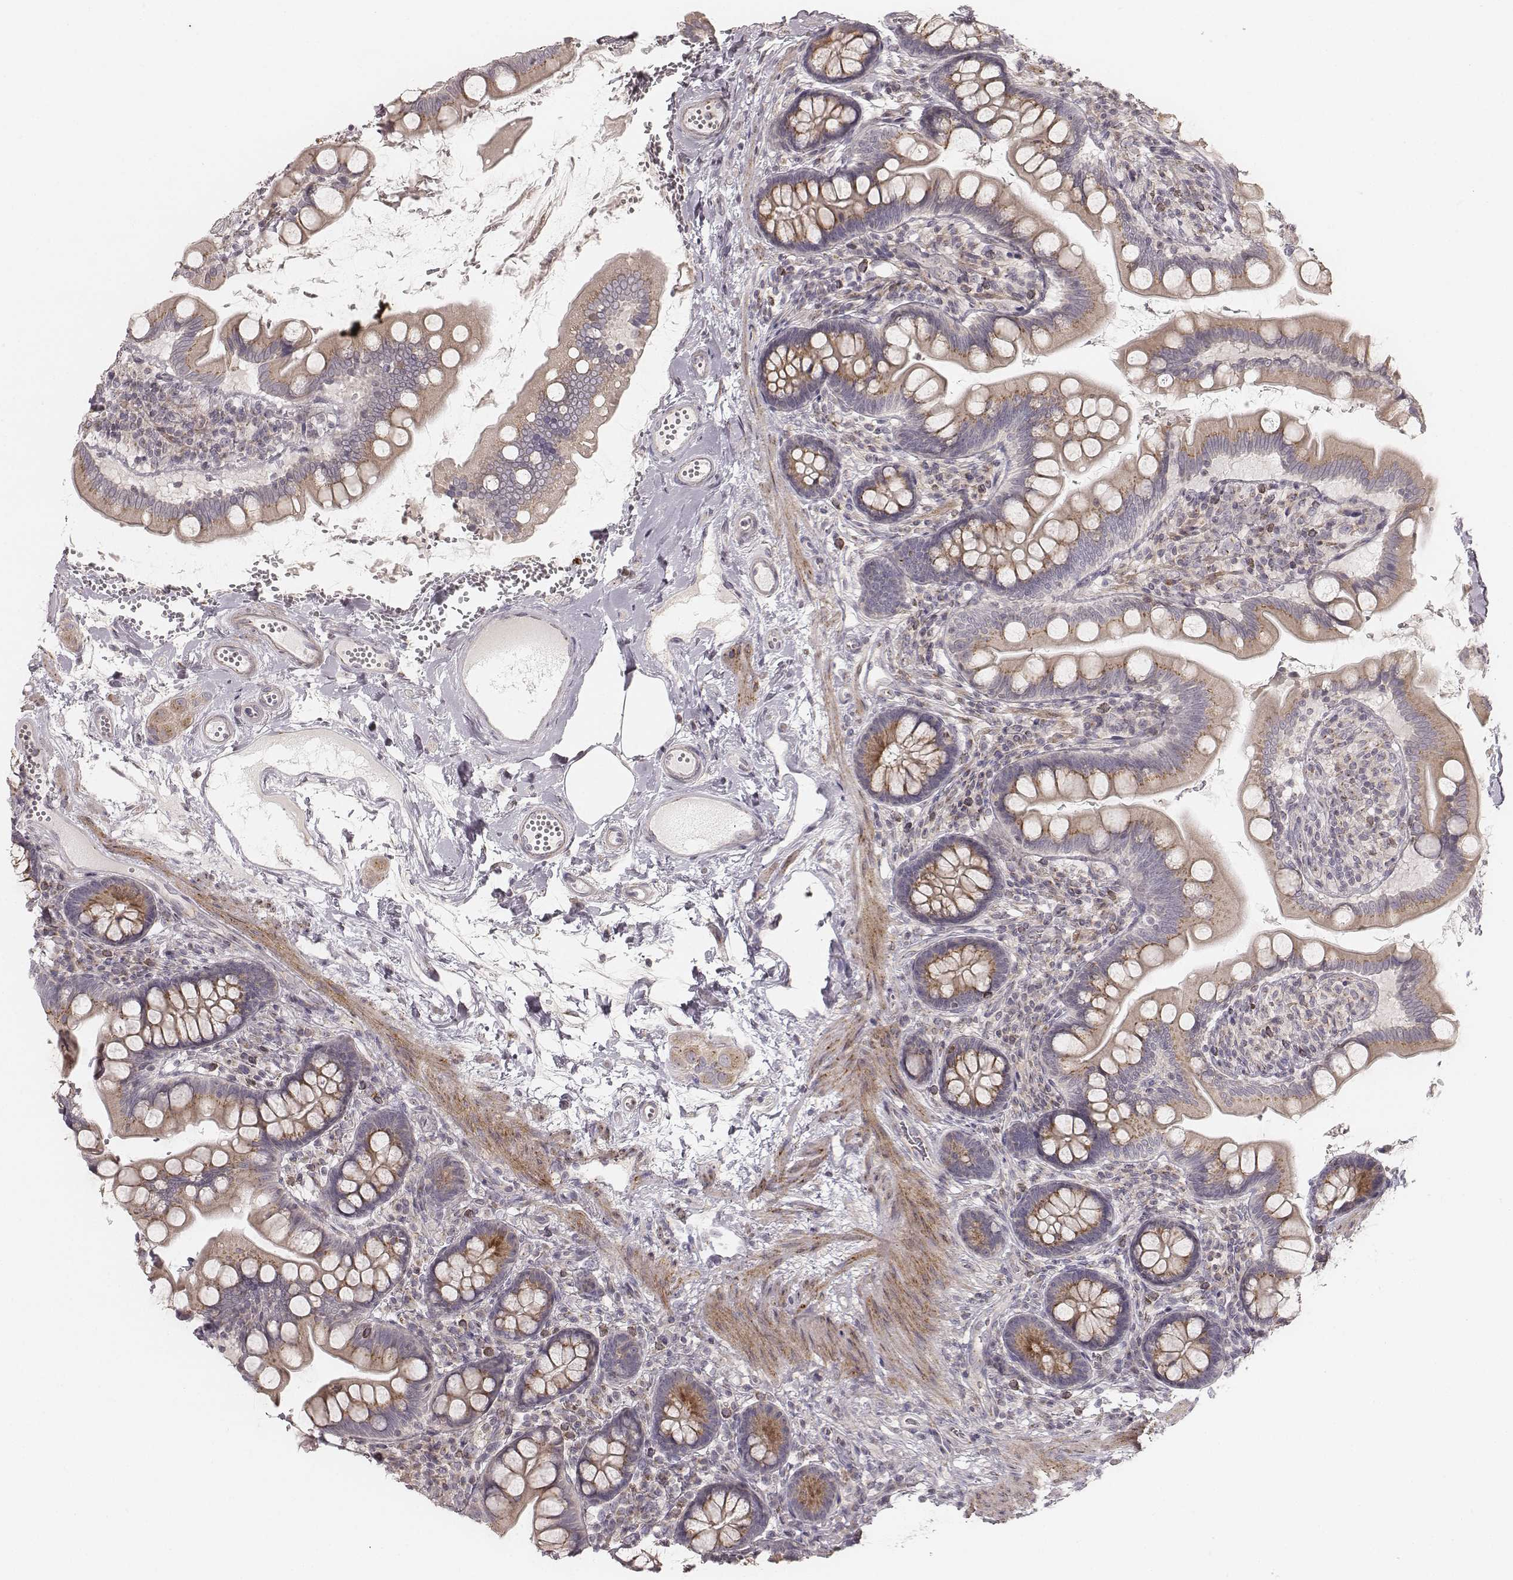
{"staining": {"intensity": "weak", "quantity": ">75%", "location": "cytoplasmic/membranous"}, "tissue": "small intestine", "cell_type": "Glandular cells", "image_type": "normal", "snomed": [{"axis": "morphology", "description": "Normal tissue, NOS"}, {"axis": "topography", "description": "Small intestine"}], "caption": "A photomicrograph of human small intestine stained for a protein demonstrates weak cytoplasmic/membranous brown staining in glandular cells. (DAB = brown stain, brightfield microscopy at high magnification).", "gene": "ABCA7", "patient": {"sex": "female", "age": 56}}